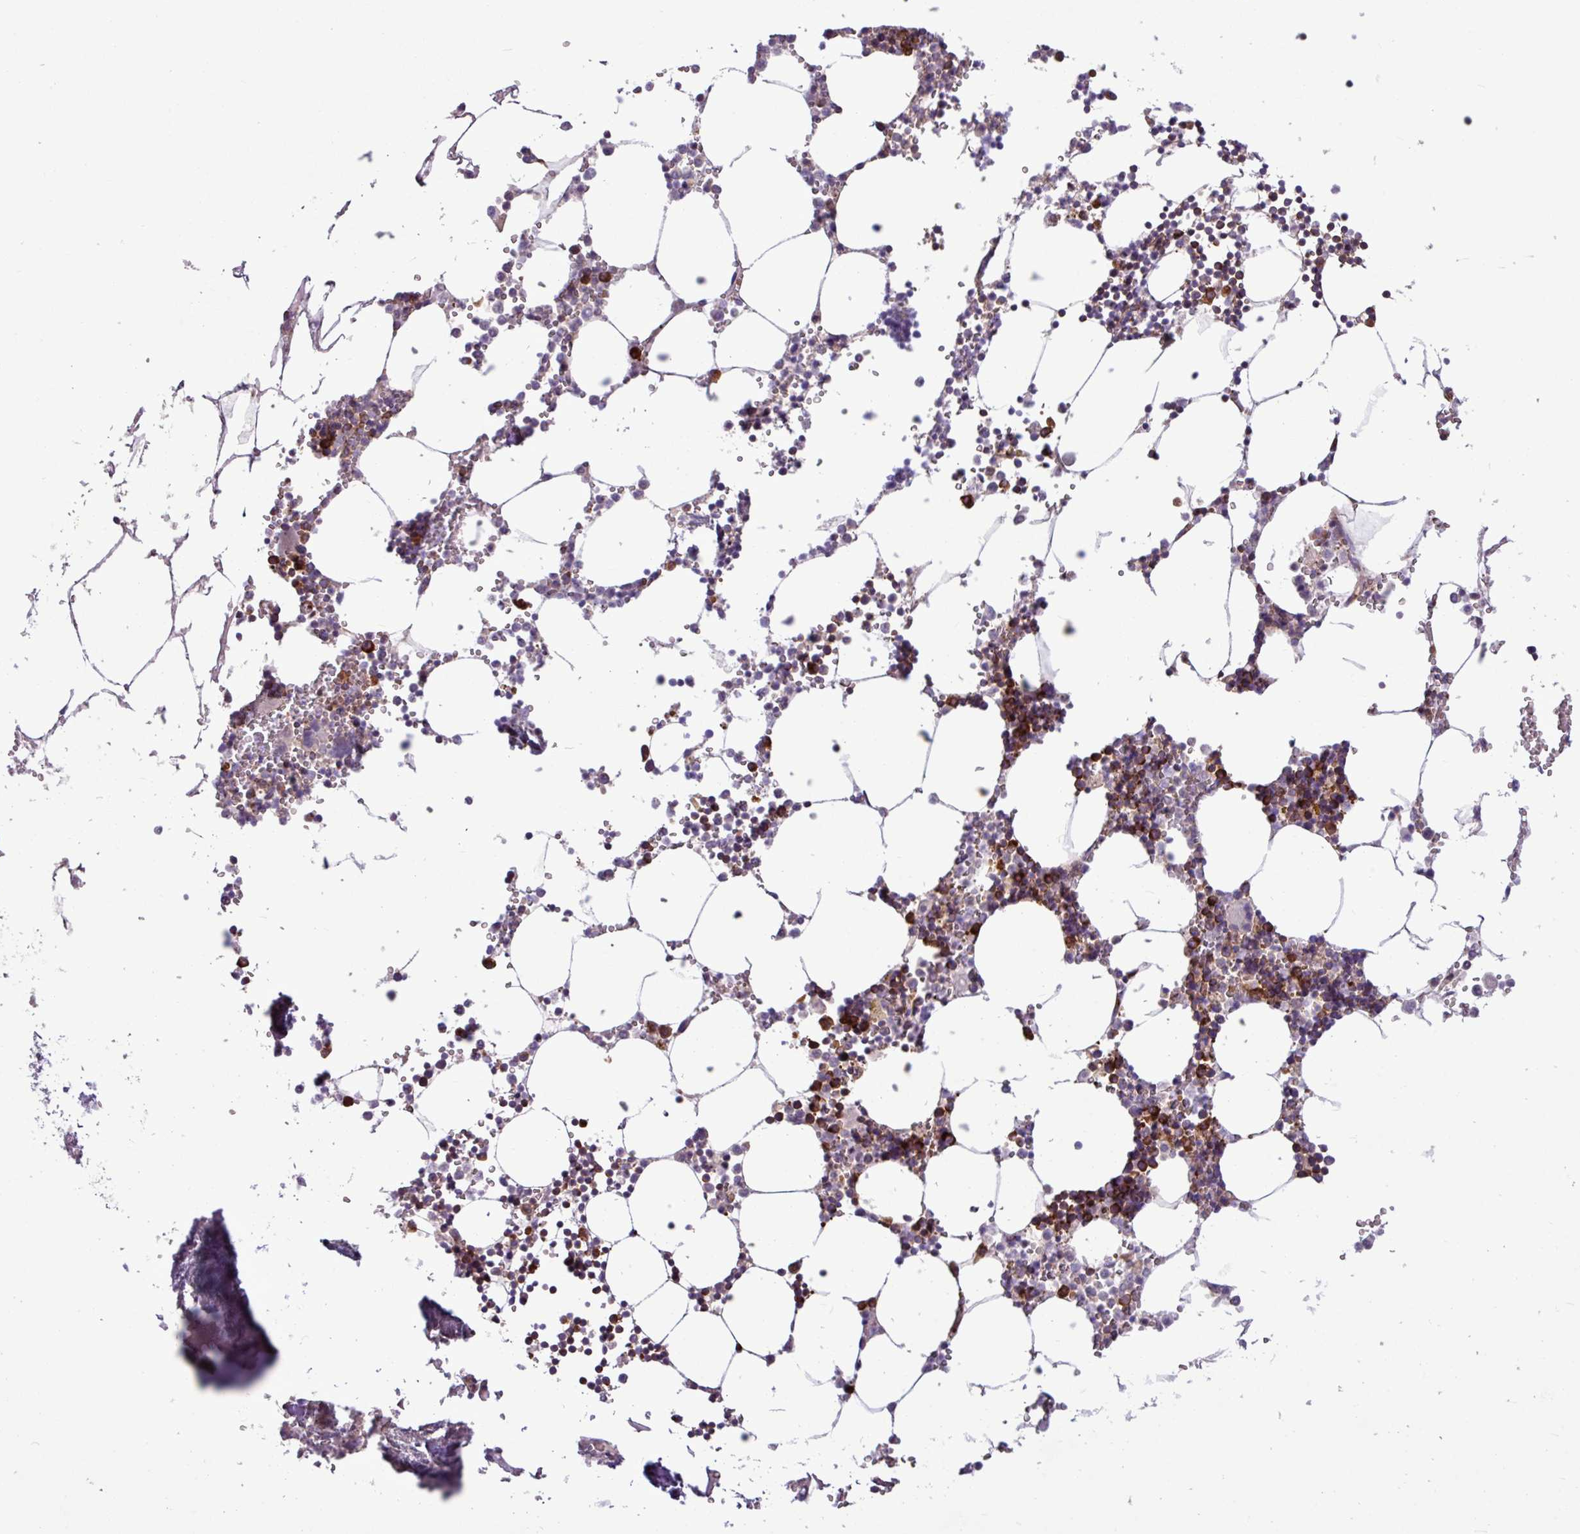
{"staining": {"intensity": "moderate", "quantity": "25%-75%", "location": "cytoplasmic/membranous"}, "tissue": "bone marrow", "cell_type": "Hematopoietic cells", "image_type": "normal", "snomed": [{"axis": "morphology", "description": "Normal tissue, NOS"}, {"axis": "topography", "description": "Bone marrow"}], "caption": "A micrograph showing moderate cytoplasmic/membranous staining in approximately 25%-75% of hematopoietic cells in normal bone marrow, as visualized by brown immunohistochemical staining.", "gene": "MROH2A", "patient": {"sex": "male", "age": 54}}